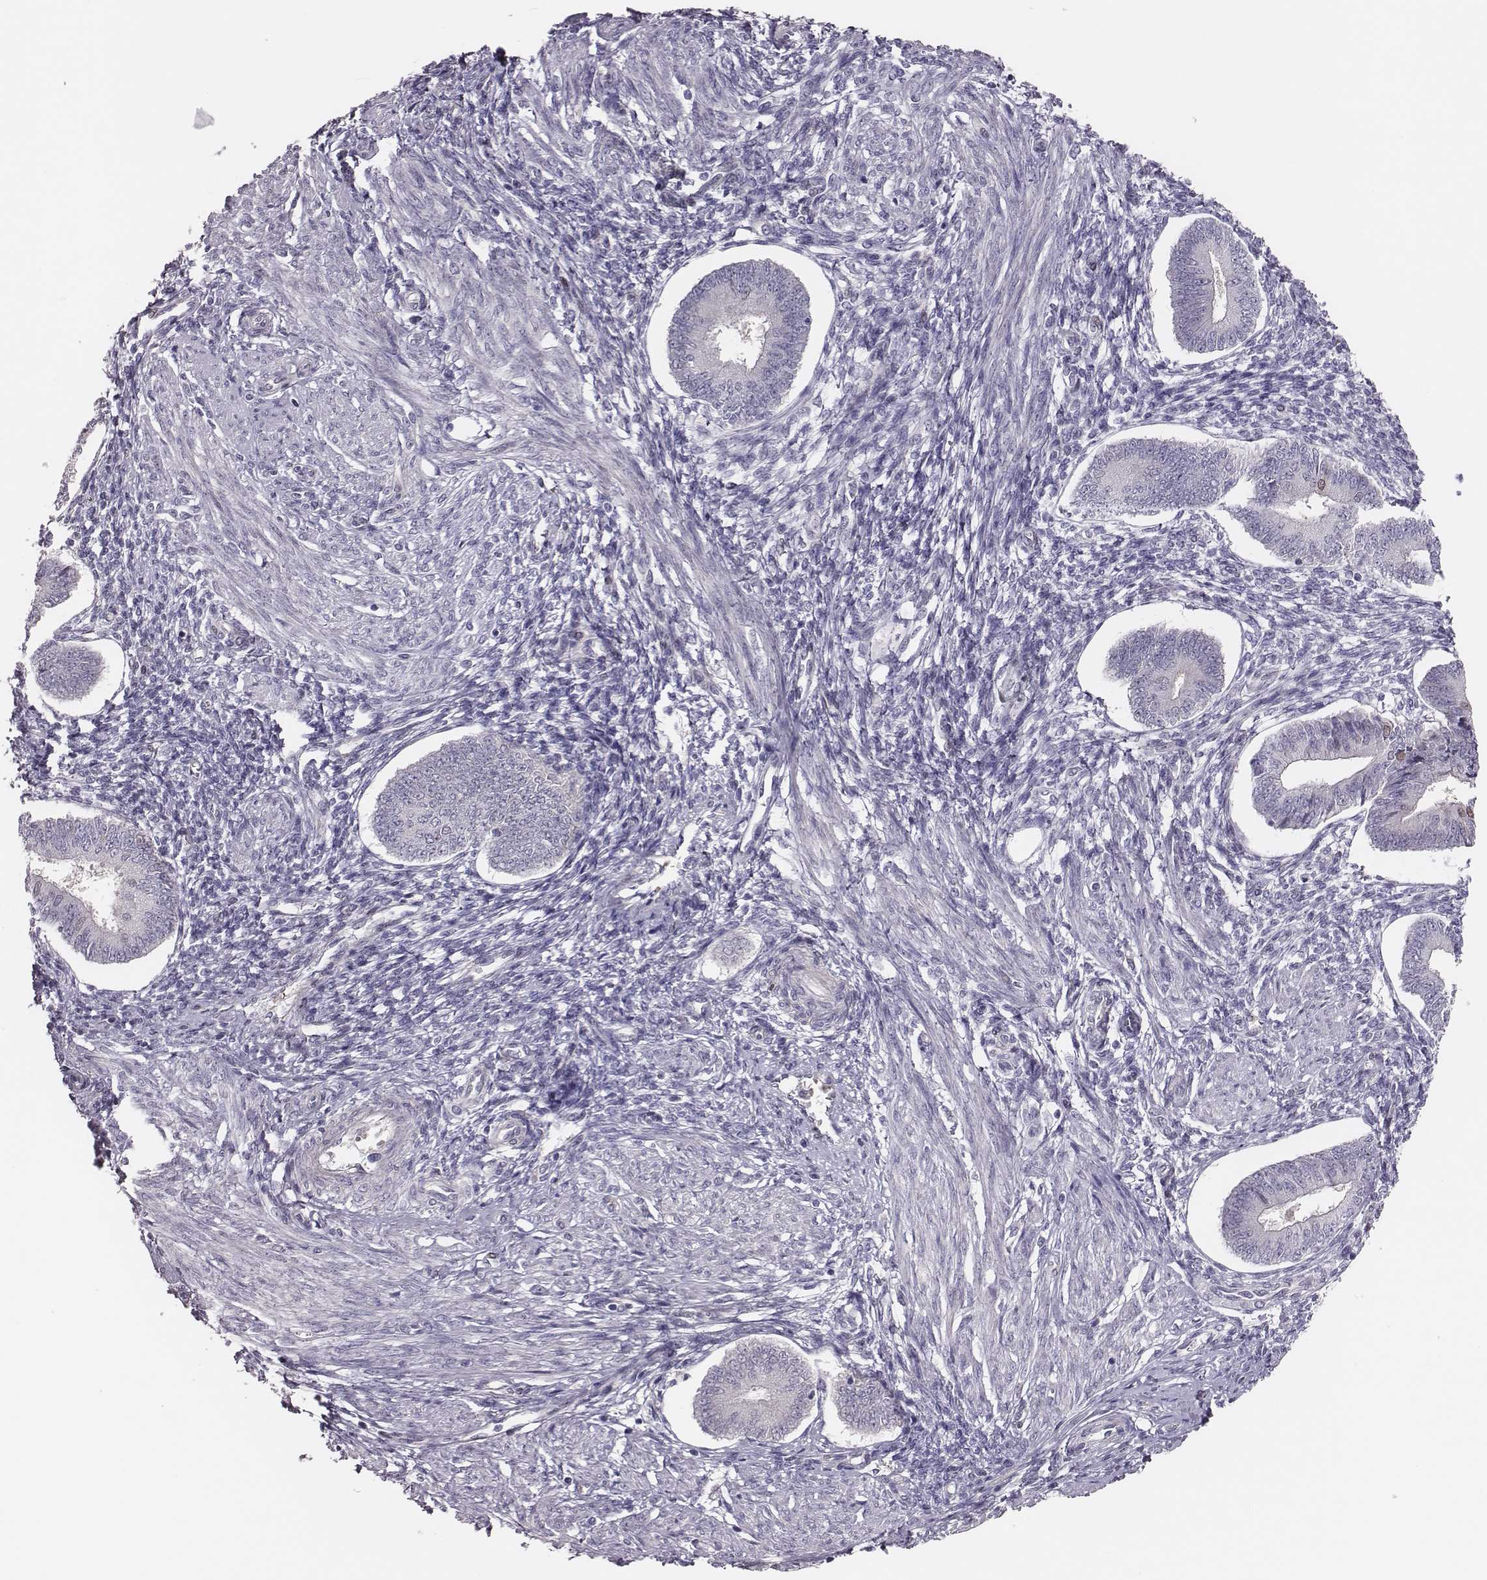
{"staining": {"intensity": "negative", "quantity": "none", "location": "none"}, "tissue": "endometrium", "cell_type": "Cells in endometrial stroma", "image_type": "normal", "snomed": [{"axis": "morphology", "description": "Normal tissue, NOS"}, {"axis": "topography", "description": "Endometrium"}], "caption": "DAB (3,3'-diaminobenzidine) immunohistochemical staining of normal human endometrium exhibits no significant positivity in cells in endometrial stroma.", "gene": "SCML2", "patient": {"sex": "female", "age": 42}}